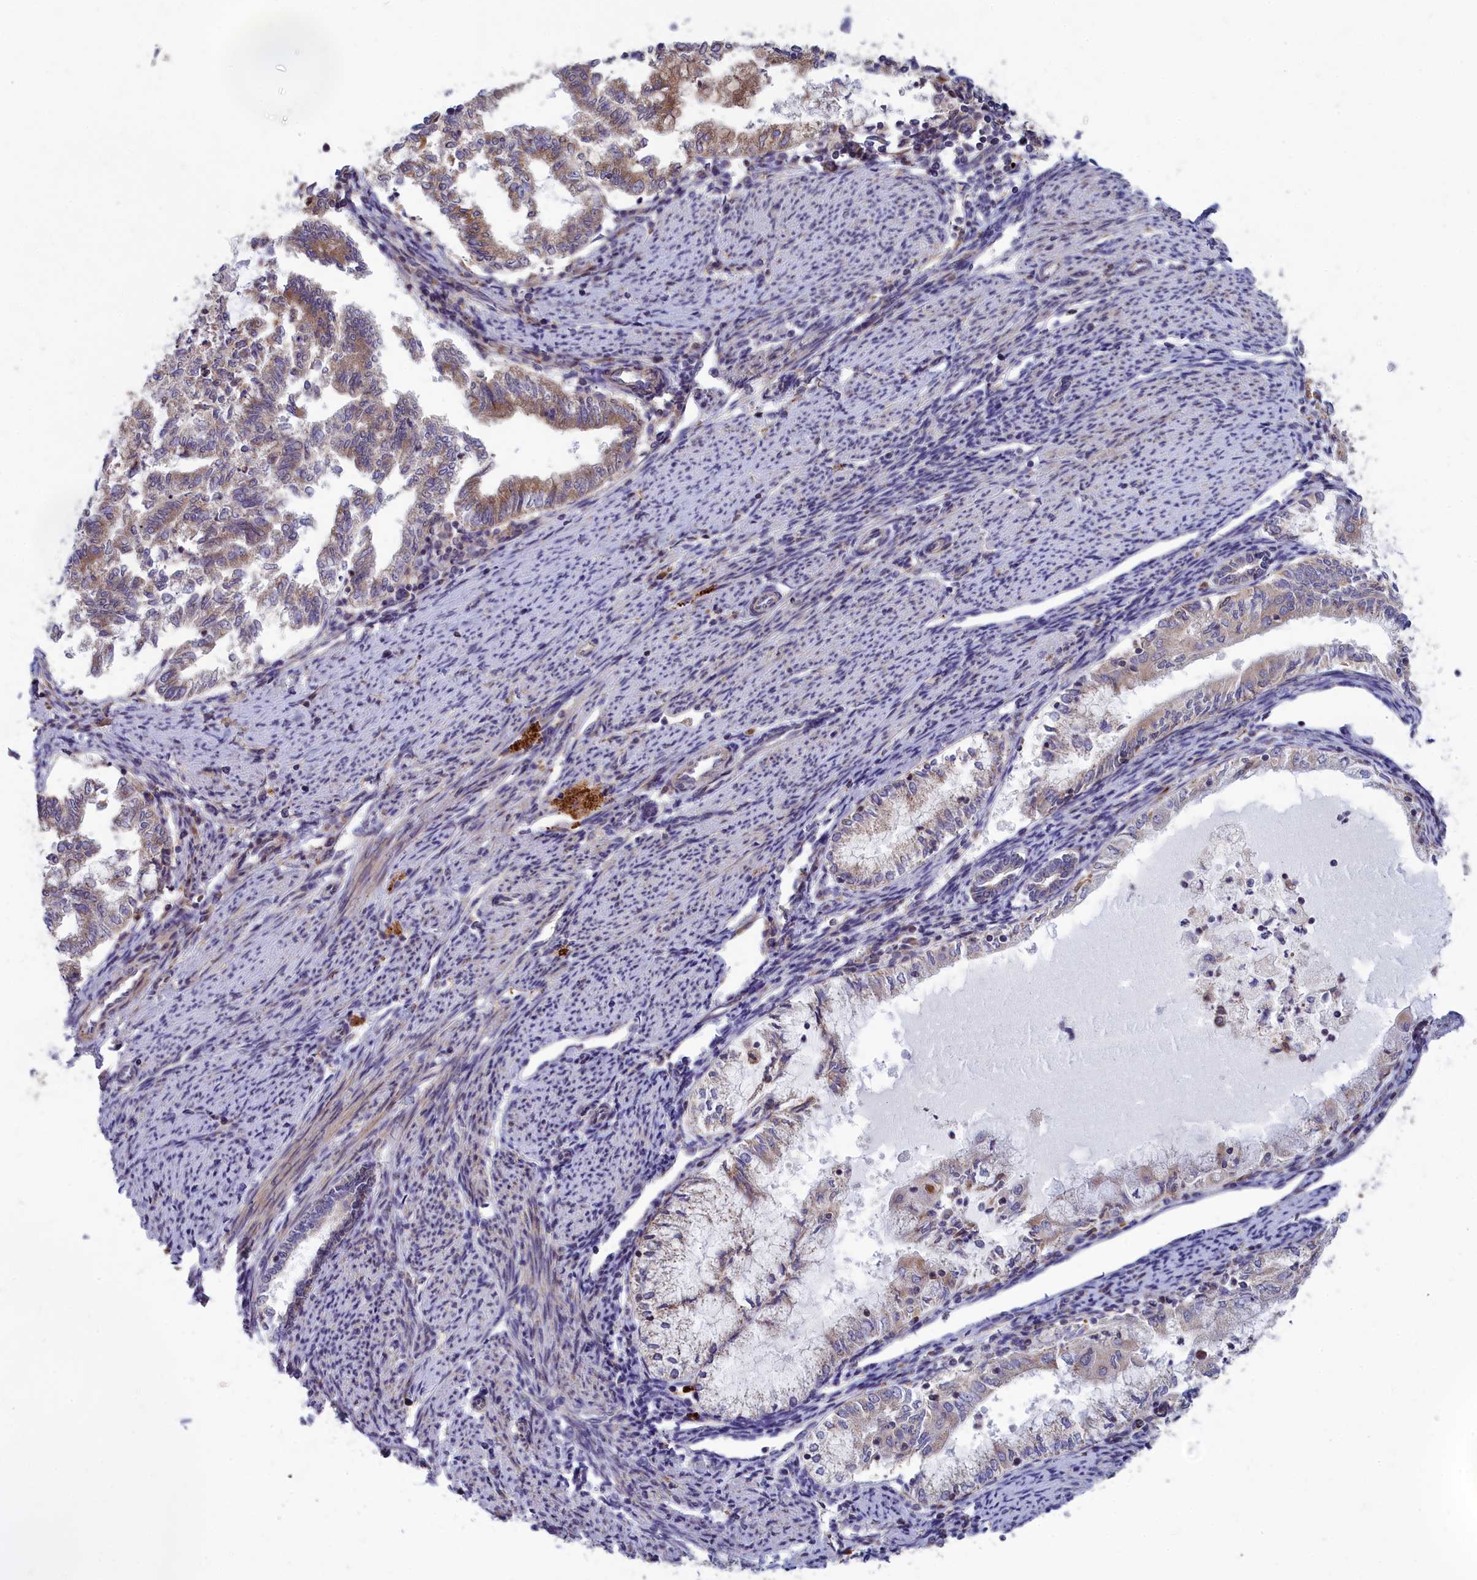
{"staining": {"intensity": "moderate", "quantity": "25%-75%", "location": "cytoplasmic/membranous"}, "tissue": "endometrial cancer", "cell_type": "Tumor cells", "image_type": "cancer", "snomed": [{"axis": "morphology", "description": "Adenocarcinoma, NOS"}, {"axis": "topography", "description": "Endometrium"}], "caption": "A photomicrograph of adenocarcinoma (endometrial) stained for a protein exhibits moderate cytoplasmic/membranous brown staining in tumor cells. The staining was performed using DAB (3,3'-diaminobenzidine), with brown indicating positive protein expression. Nuclei are stained blue with hematoxylin.", "gene": "BLTP2", "patient": {"sex": "female", "age": 79}}